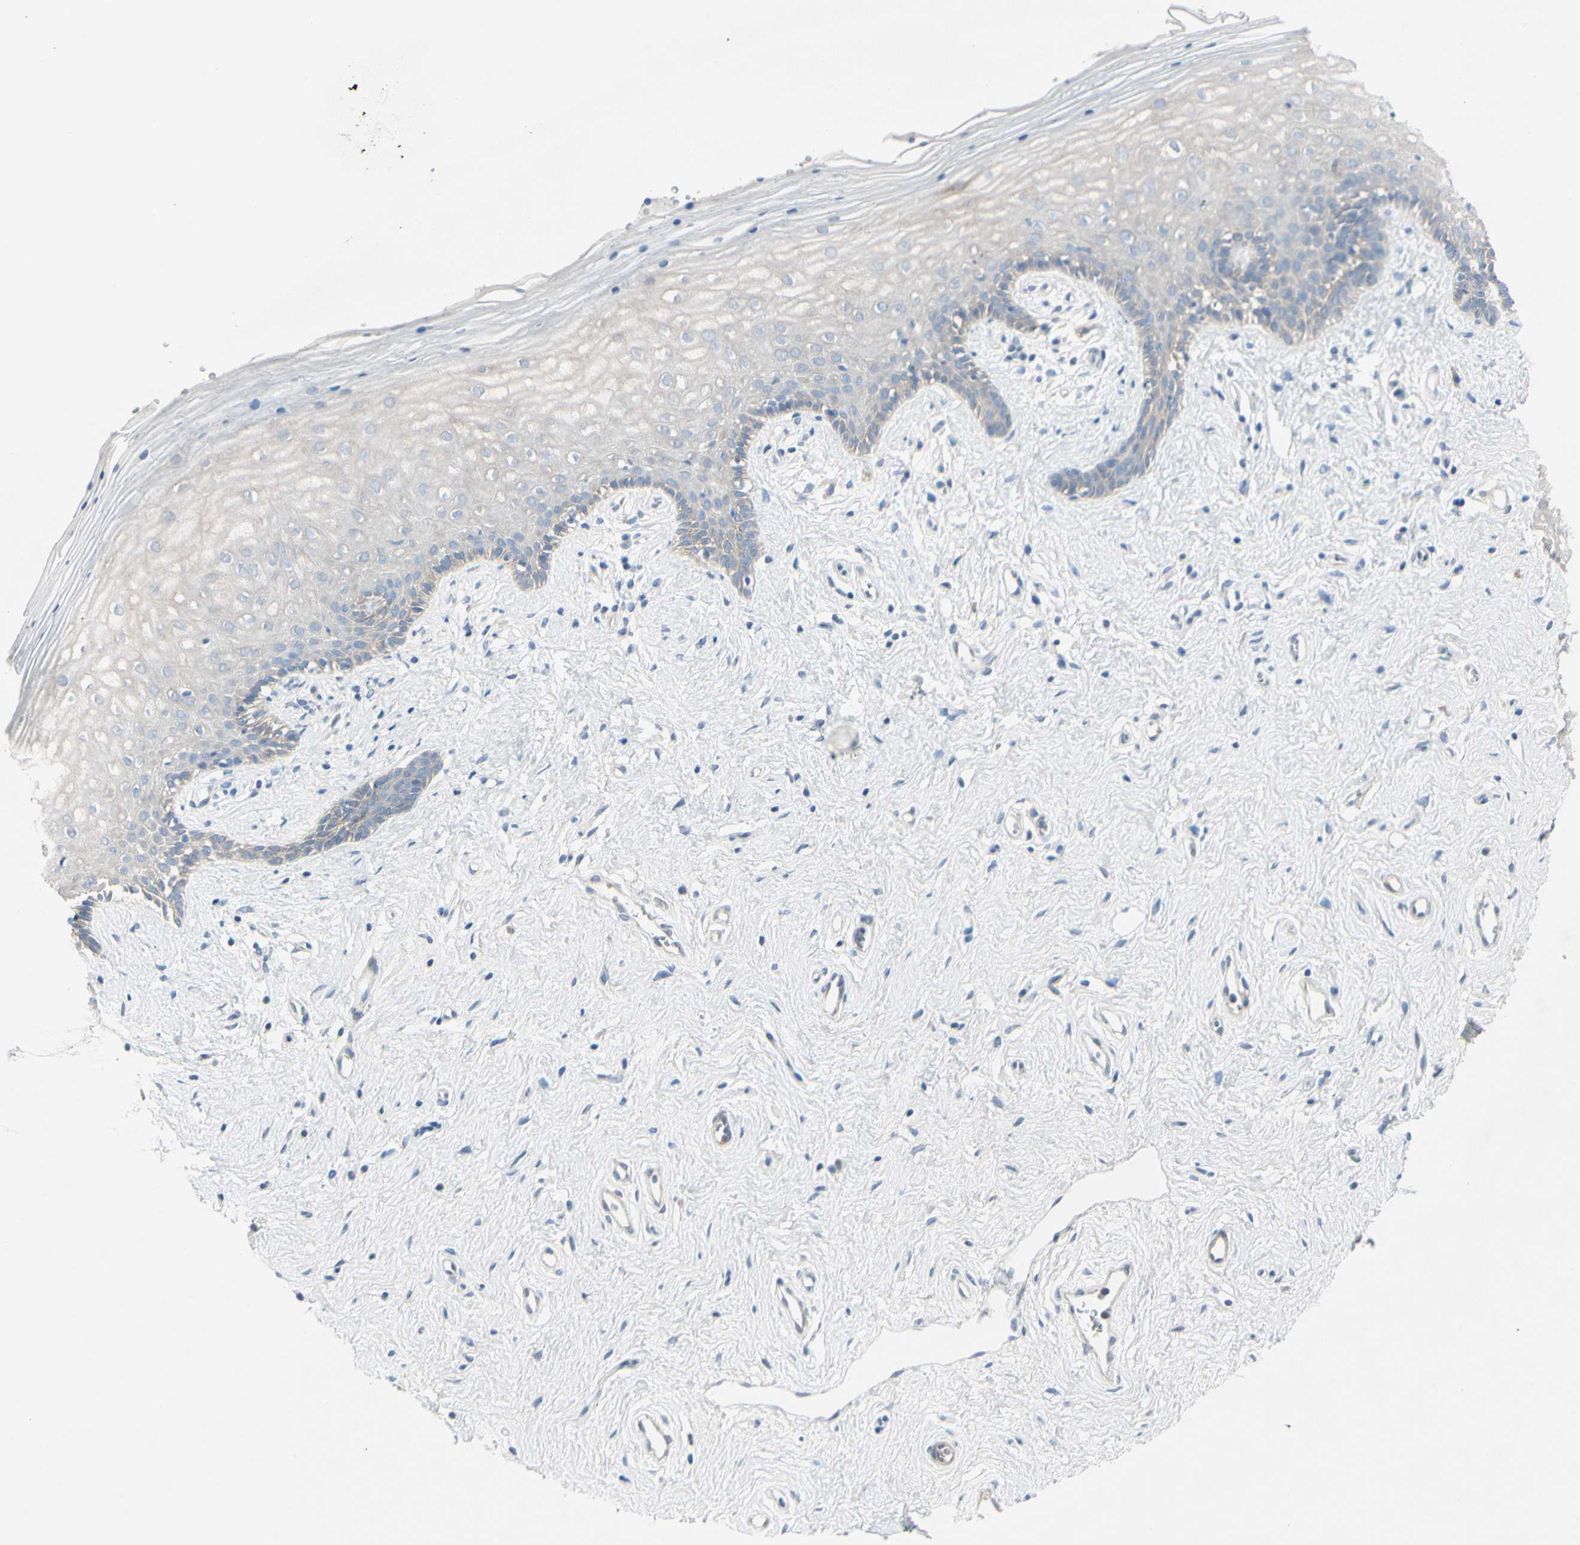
{"staining": {"intensity": "negative", "quantity": "none", "location": "none"}, "tissue": "vagina", "cell_type": "Squamous epithelial cells", "image_type": "normal", "snomed": [{"axis": "morphology", "description": "Normal tissue, NOS"}, {"axis": "topography", "description": "Vagina"}], "caption": "Protein analysis of unremarkable vagina shows no significant positivity in squamous epithelial cells. Nuclei are stained in blue.", "gene": "MAP2", "patient": {"sex": "female", "age": 44}}